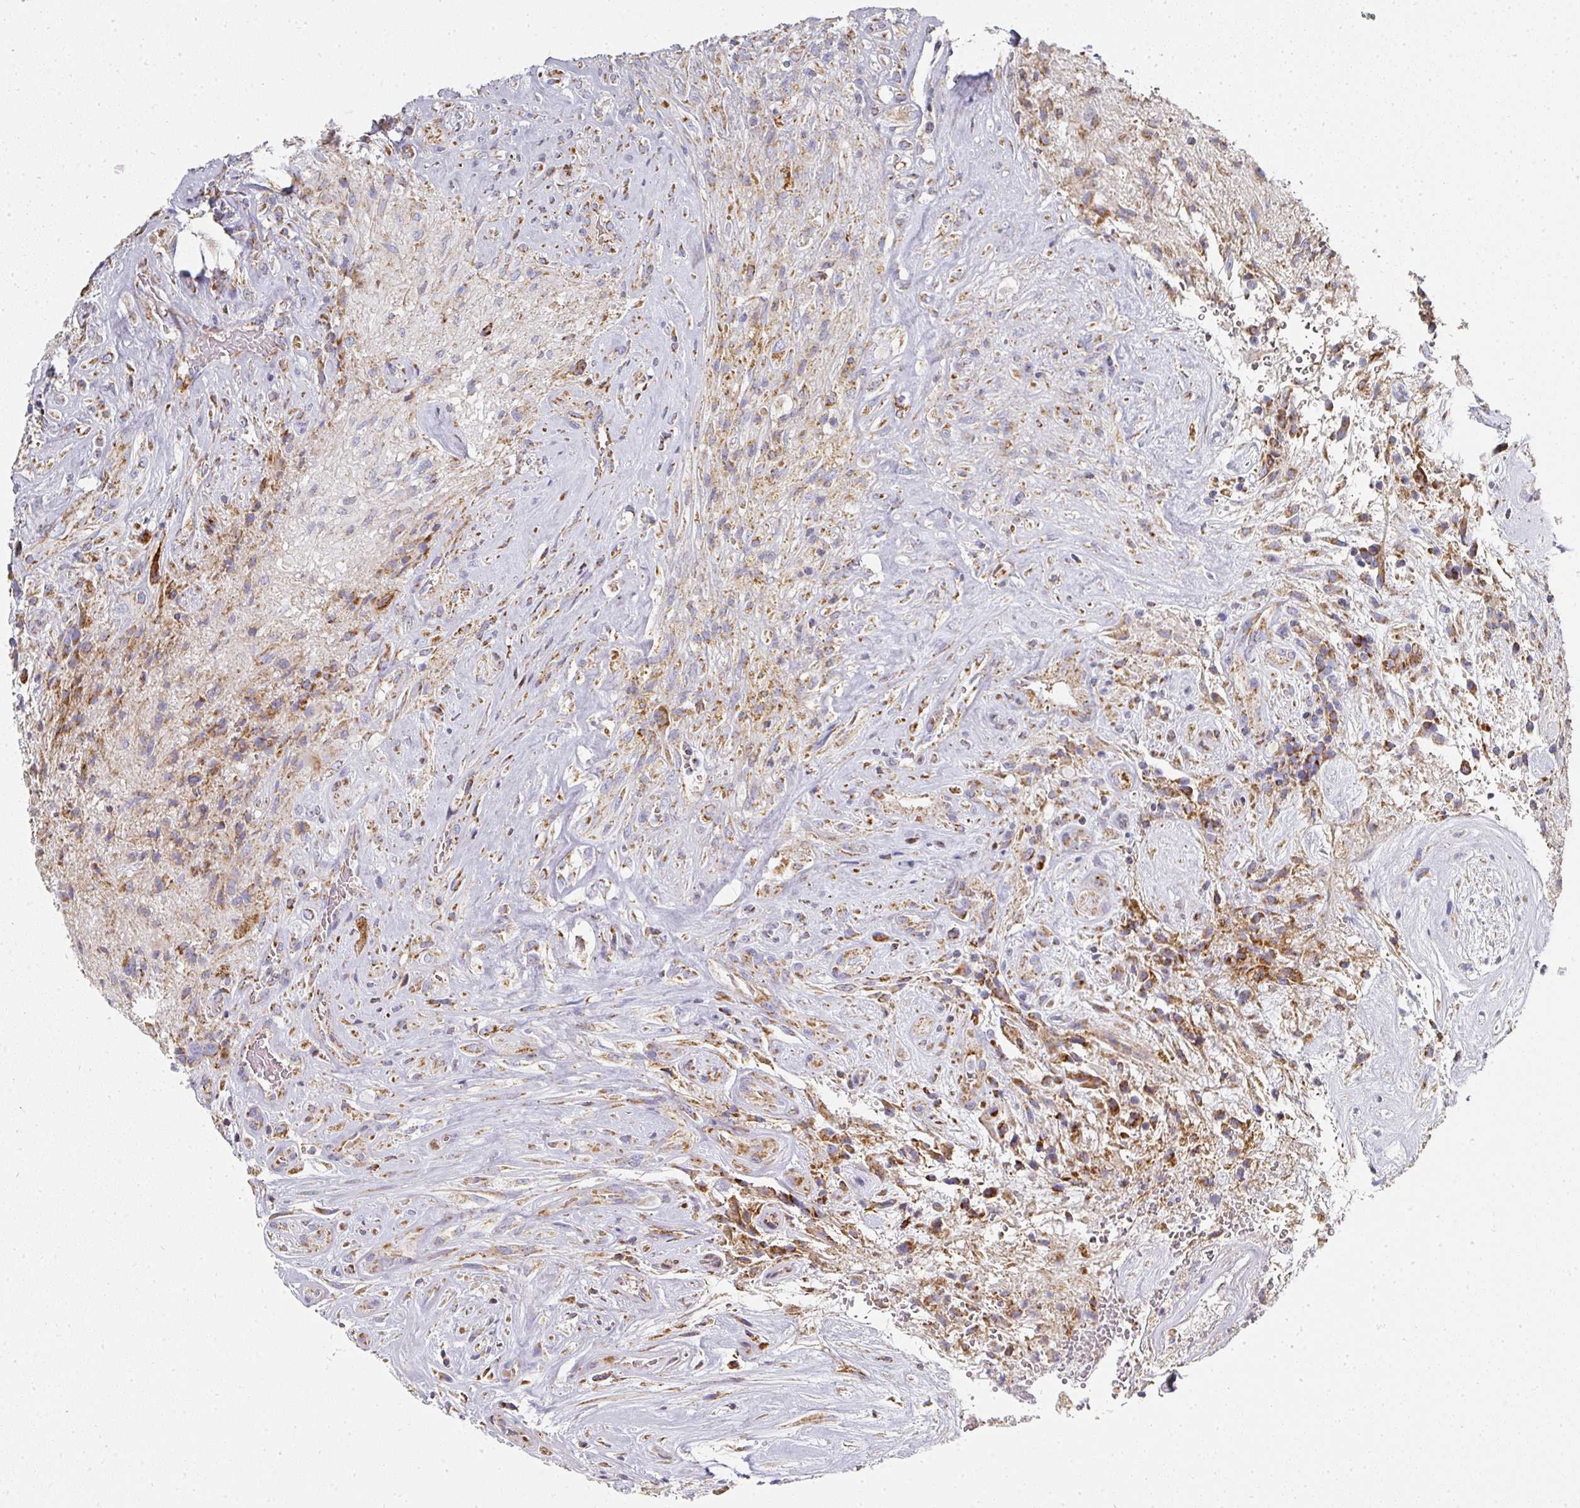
{"staining": {"intensity": "moderate", "quantity": ">75%", "location": "cytoplasmic/membranous"}, "tissue": "glioma", "cell_type": "Tumor cells", "image_type": "cancer", "snomed": [{"axis": "morphology", "description": "Glioma, malignant, High grade"}, {"axis": "topography", "description": "Brain"}], "caption": "Malignant glioma (high-grade) was stained to show a protein in brown. There is medium levels of moderate cytoplasmic/membranous positivity in approximately >75% of tumor cells.", "gene": "UQCRFS1", "patient": {"sex": "male", "age": 56}}